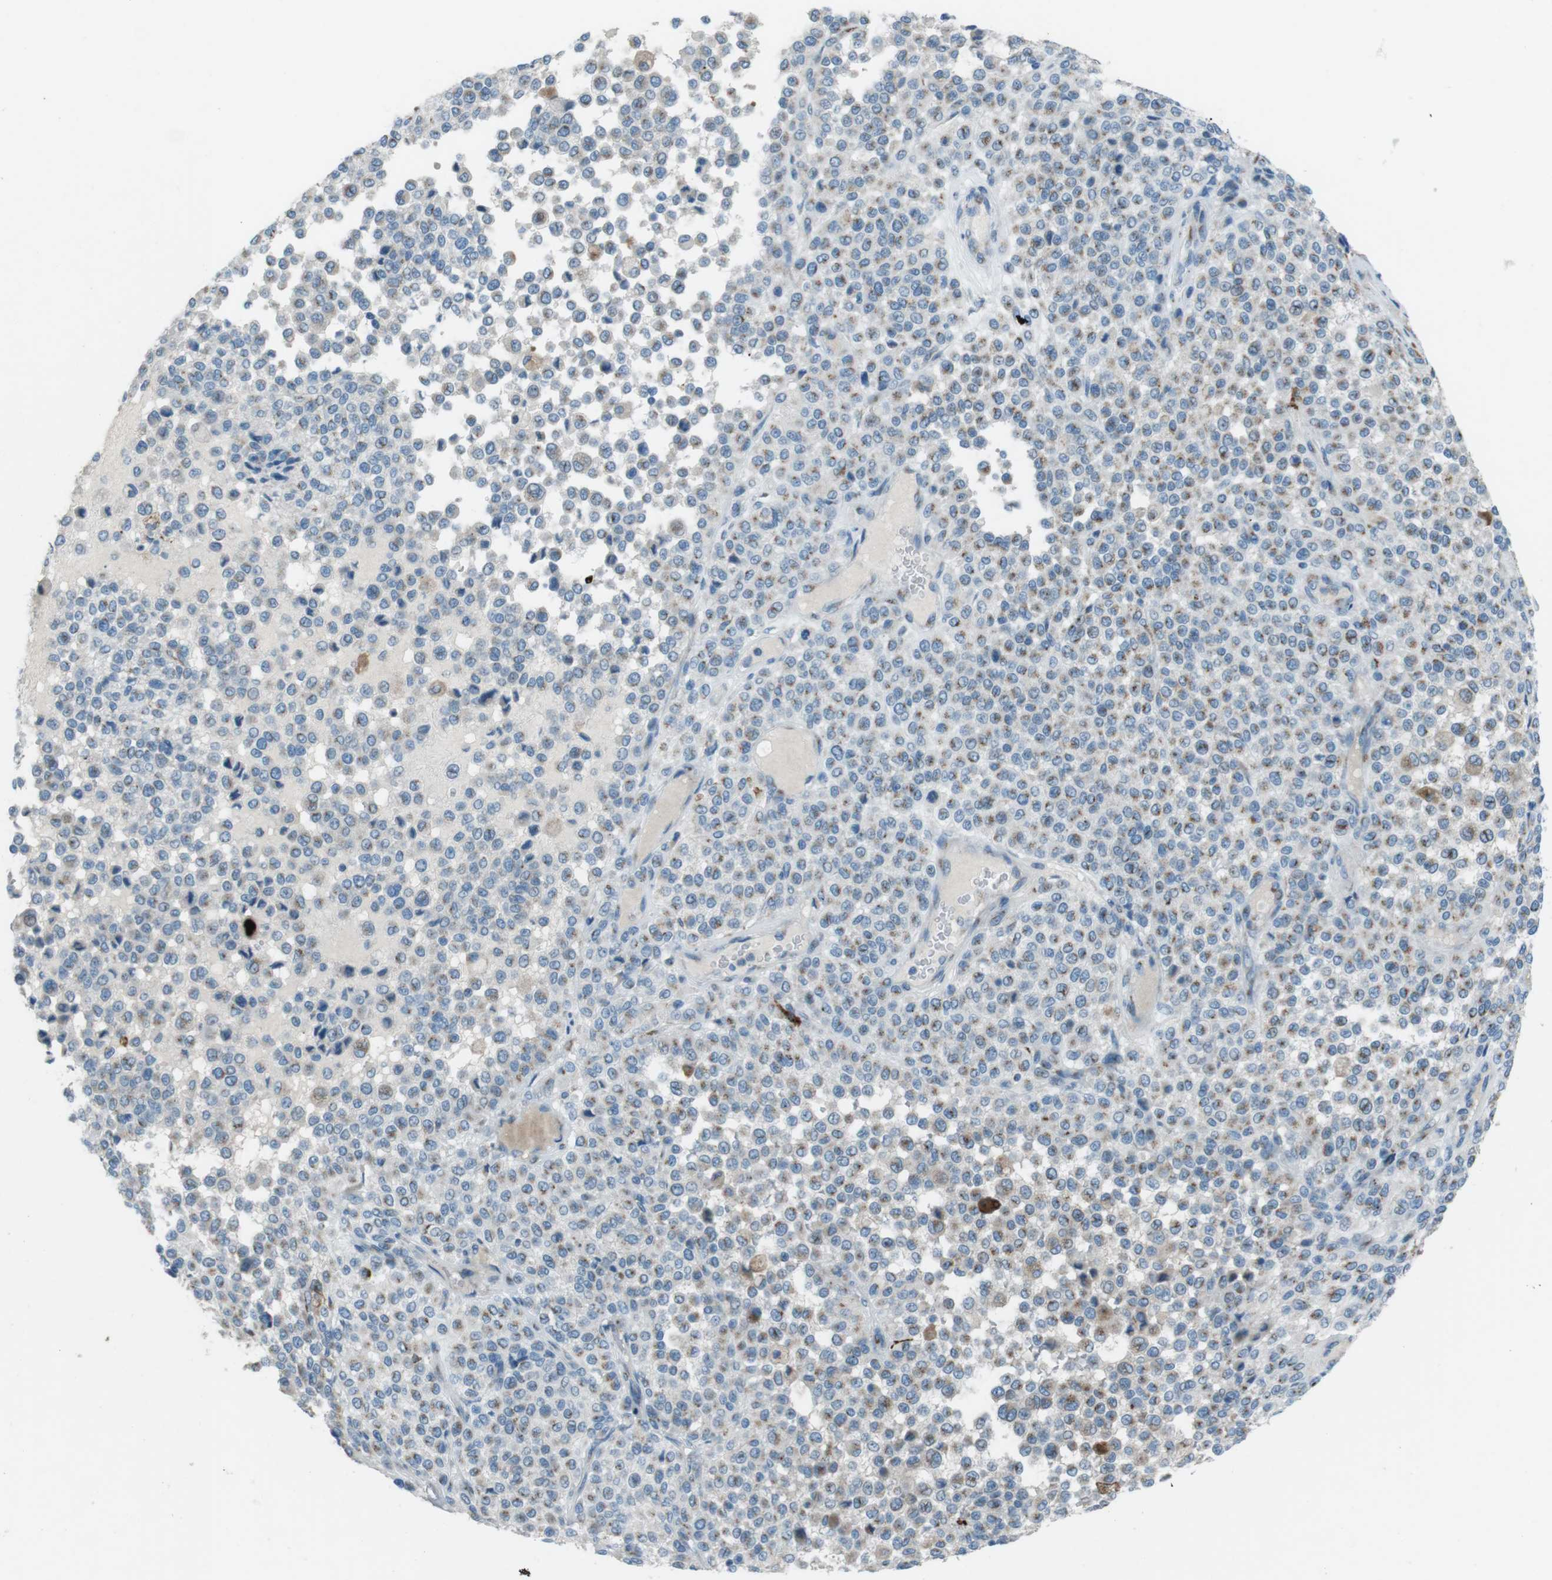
{"staining": {"intensity": "weak", "quantity": "<25%", "location": "cytoplasmic/membranous"}, "tissue": "melanoma", "cell_type": "Tumor cells", "image_type": "cancer", "snomed": [{"axis": "morphology", "description": "Malignant melanoma, Metastatic site"}, {"axis": "topography", "description": "Pancreas"}], "caption": "Tumor cells are negative for brown protein staining in melanoma.", "gene": "TXNDC15", "patient": {"sex": "female", "age": 30}}